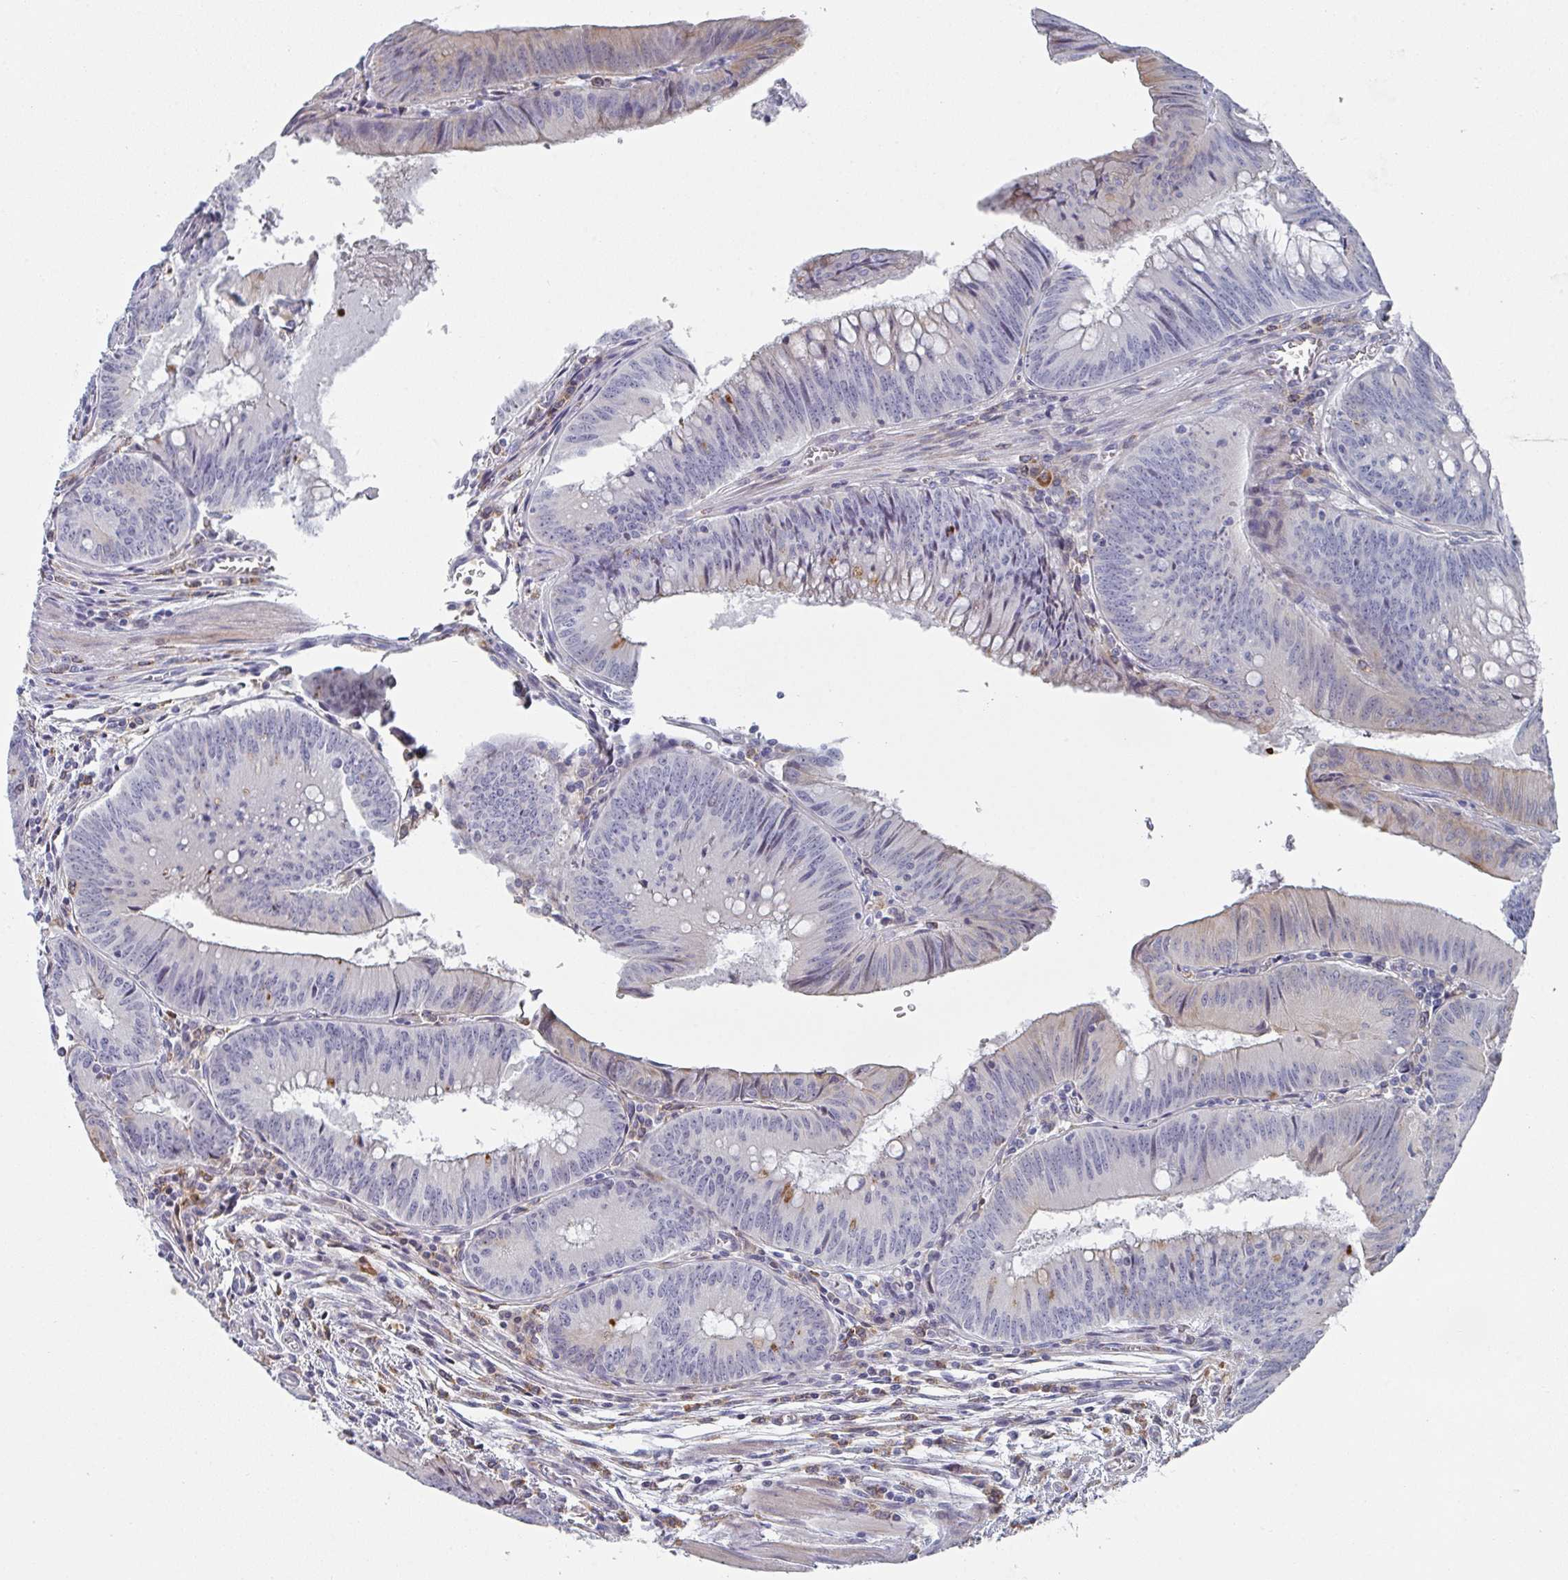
{"staining": {"intensity": "weak", "quantity": "<25%", "location": "cytoplasmic/membranous"}, "tissue": "colorectal cancer", "cell_type": "Tumor cells", "image_type": "cancer", "snomed": [{"axis": "morphology", "description": "Adenocarcinoma, NOS"}, {"axis": "topography", "description": "Rectum"}], "caption": "A high-resolution histopathology image shows immunohistochemistry (IHC) staining of colorectal cancer (adenocarcinoma), which exhibits no significant expression in tumor cells.", "gene": "KLHL33", "patient": {"sex": "female", "age": 72}}